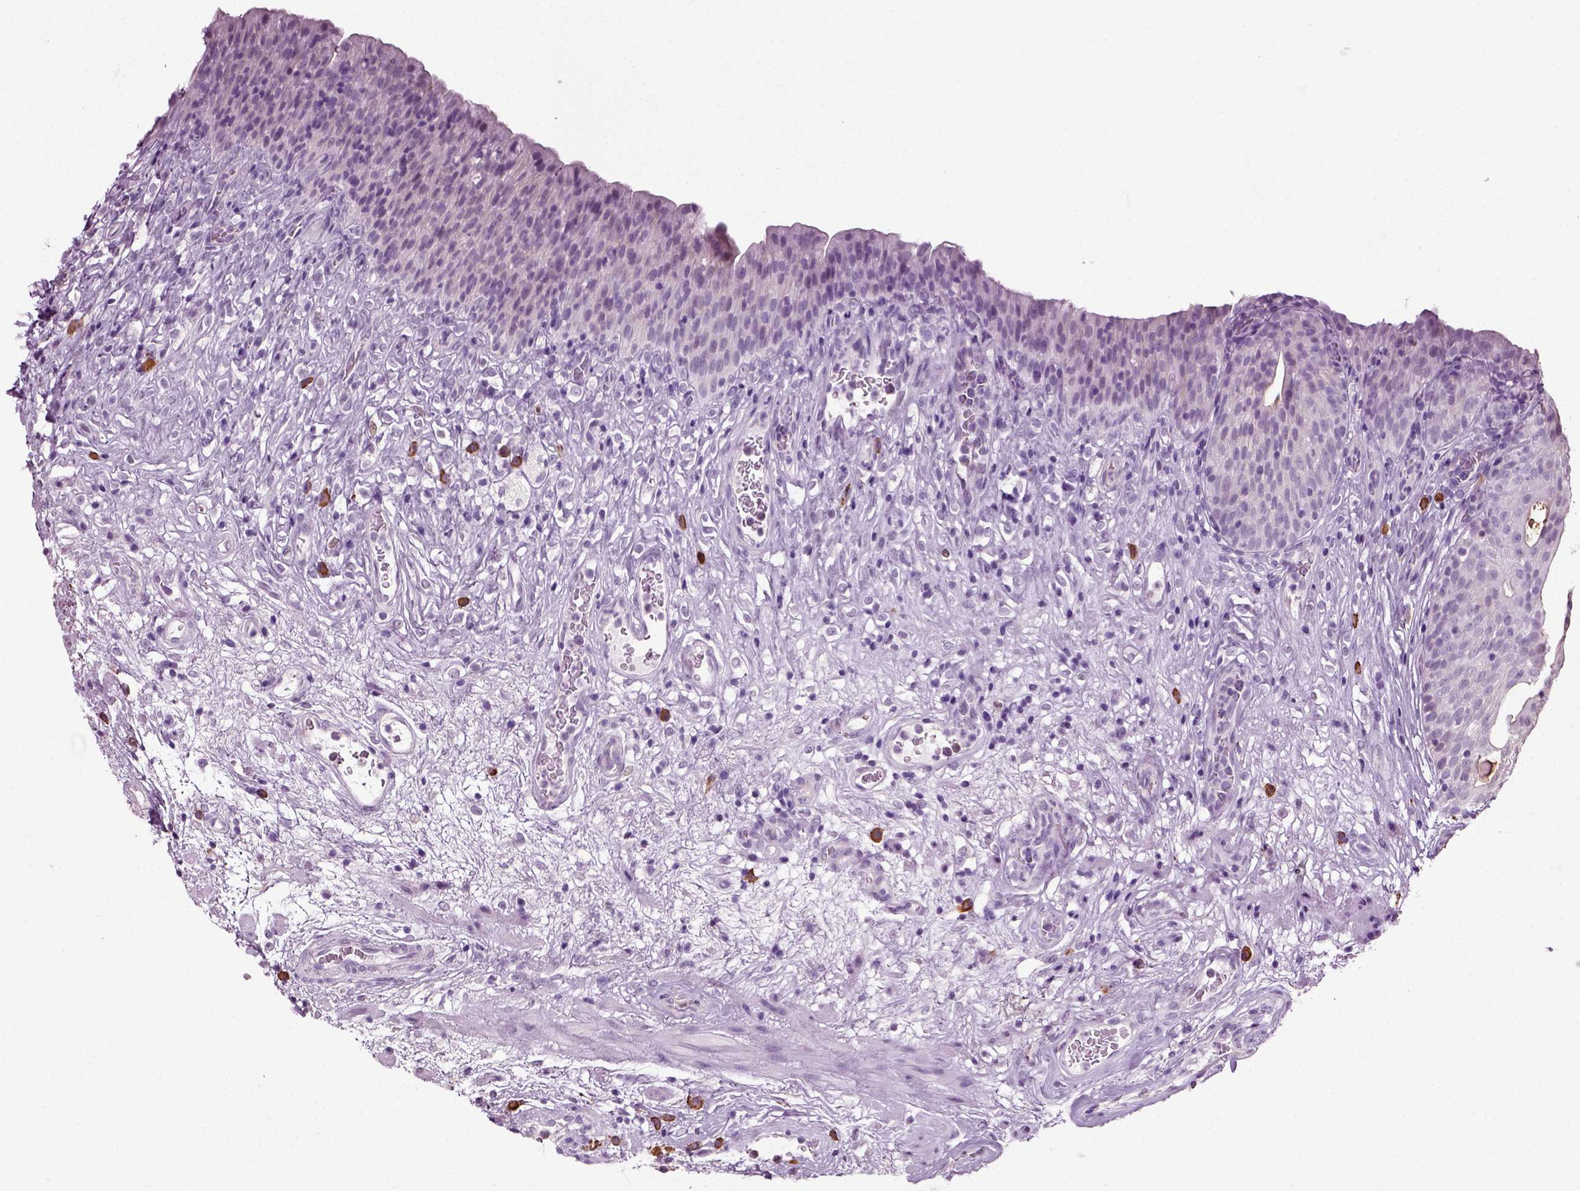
{"staining": {"intensity": "negative", "quantity": "none", "location": "none"}, "tissue": "urinary bladder", "cell_type": "Urothelial cells", "image_type": "normal", "snomed": [{"axis": "morphology", "description": "Normal tissue, NOS"}, {"axis": "topography", "description": "Urinary bladder"}], "caption": "The photomicrograph demonstrates no staining of urothelial cells in unremarkable urinary bladder.", "gene": "SLC26A8", "patient": {"sex": "male", "age": 76}}